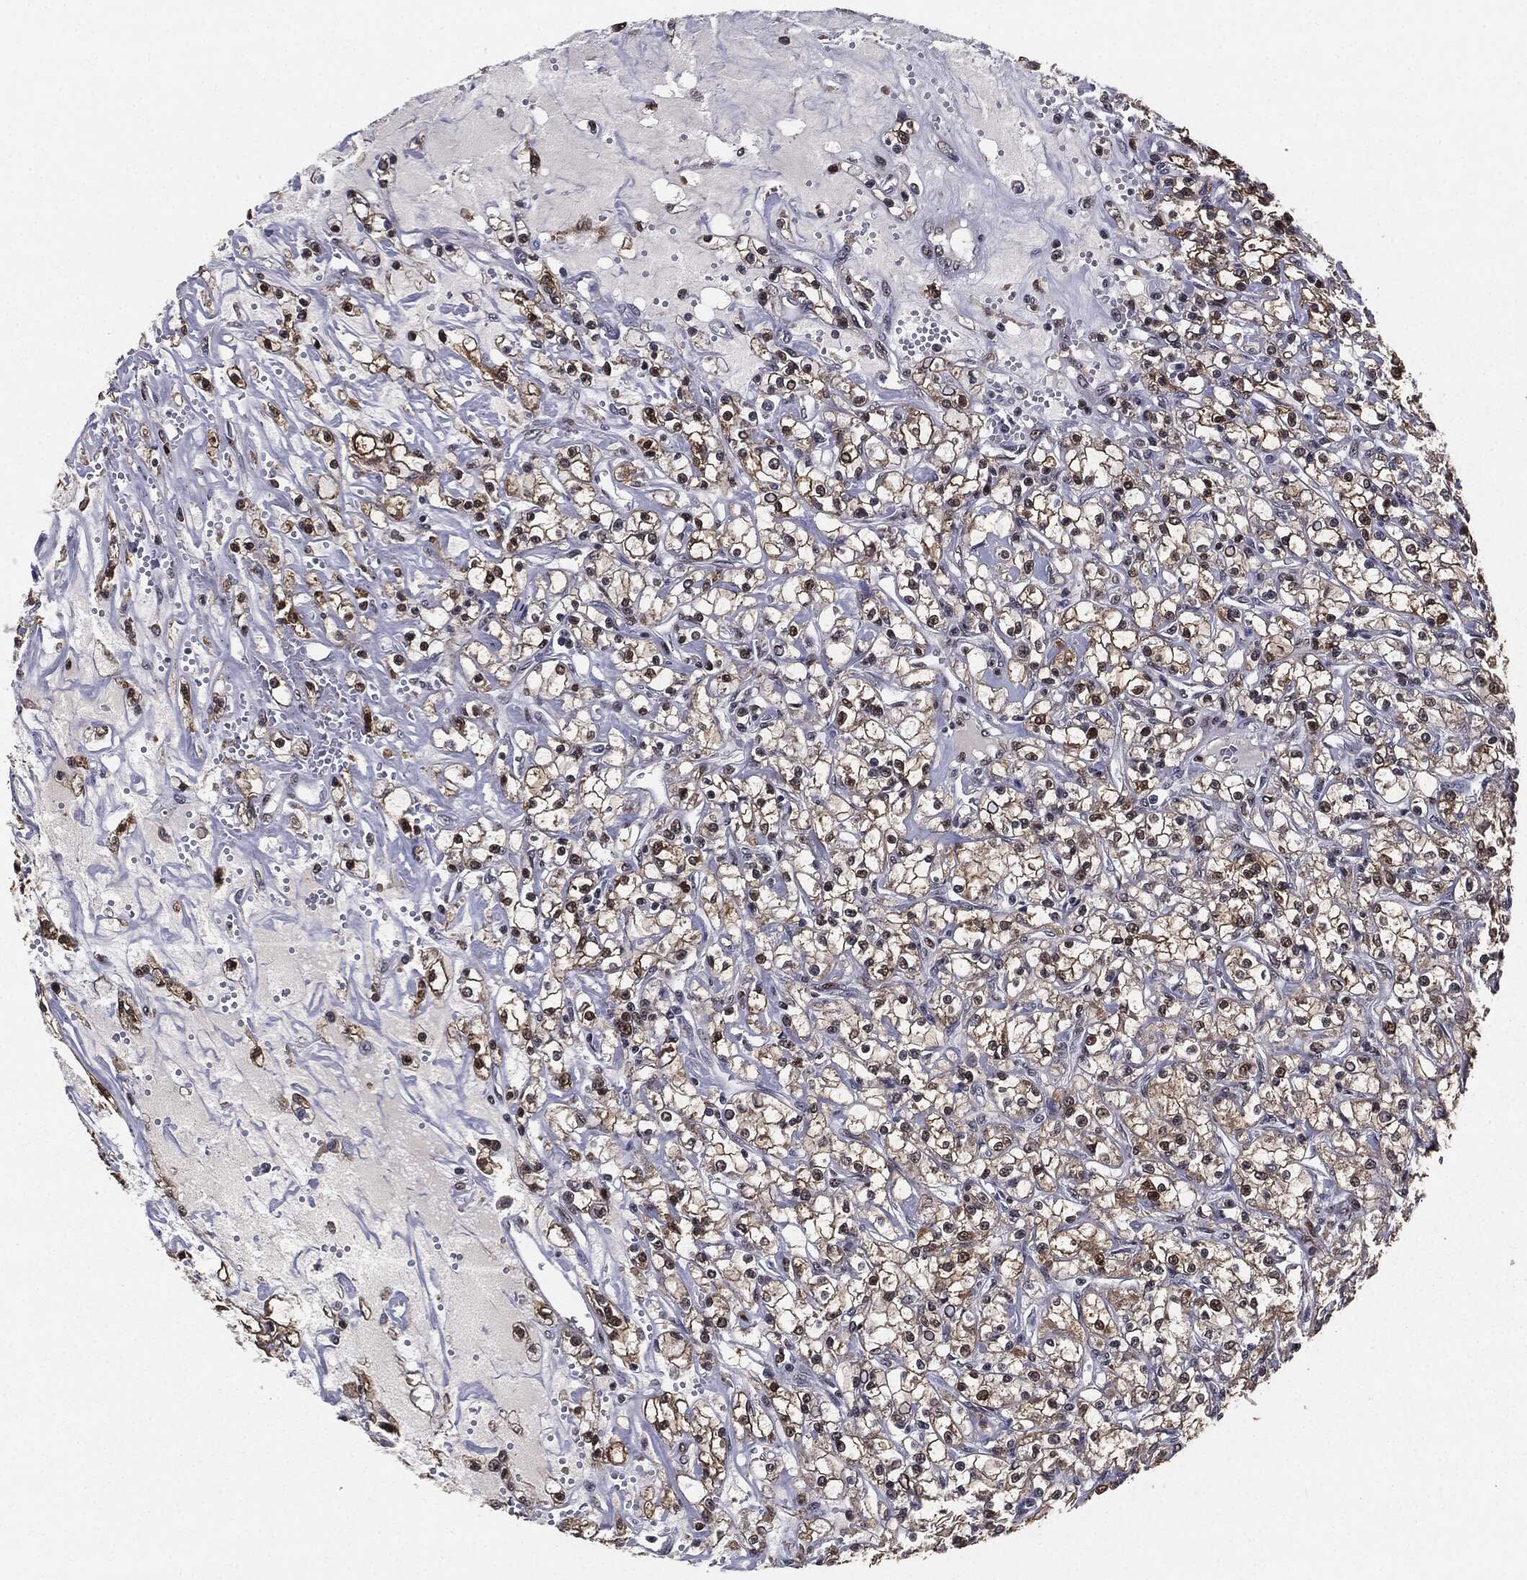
{"staining": {"intensity": "moderate", "quantity": "25%-75%", "location": "cytoplasmic/membranous"}, "tissue": "renal cancer", "cell_type": "Tumor cells", "image_type": "cancer", "snomed": [{"axis": "morphology", "description": "Adenocarcinoma, NOS"}, {"axis": "topography", "description": "Kidney"}], "caption": "About 25%-75% of tumor cells in human adenocarcinoma (renal) demonstrate moderate cytoplasmic/membranous protein positivity as visualized by brown immunohistochemical staining.", "gene": "JUN", "patient": {"sex": "female", "age": 59}}